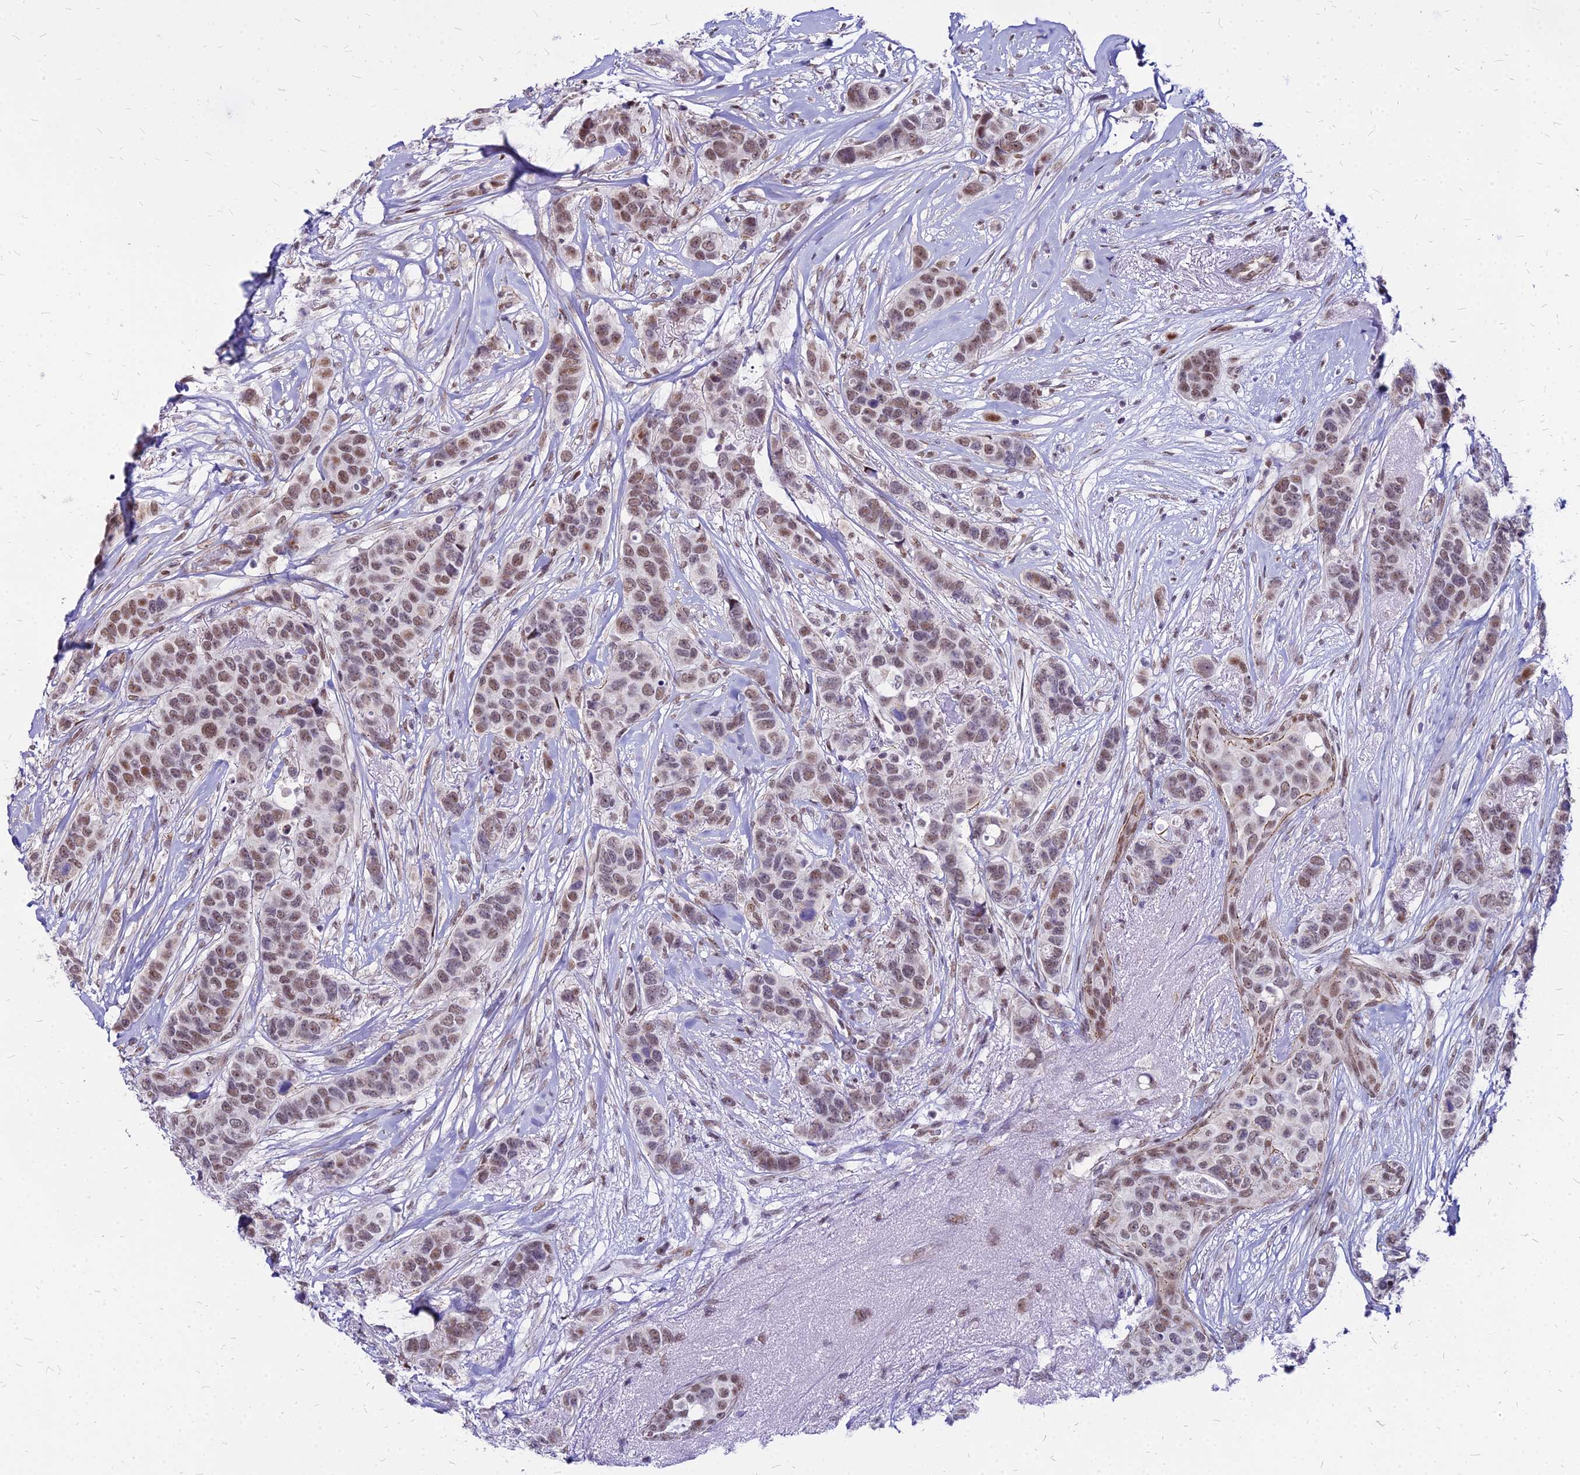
{"staining": {"intensity": "moderate", "quantity": "25%-75%", "location": "nuclear"}, "tissue": "breast cancer", "cell_type": "Tumor cells", "image_type": "cancer", "snomed": [{"axis": "morphology", "description": "Lobular carcinoma"}, {"axis": "topography", "description": "Breast"}], "caption": "Immunohistochemical staining of human breast cancer reveals moderate nuclear protein staining in about 25%-75% of tumor cells.", "gene": "FDX2", "patient": {"sex": "female", "age": 51}}